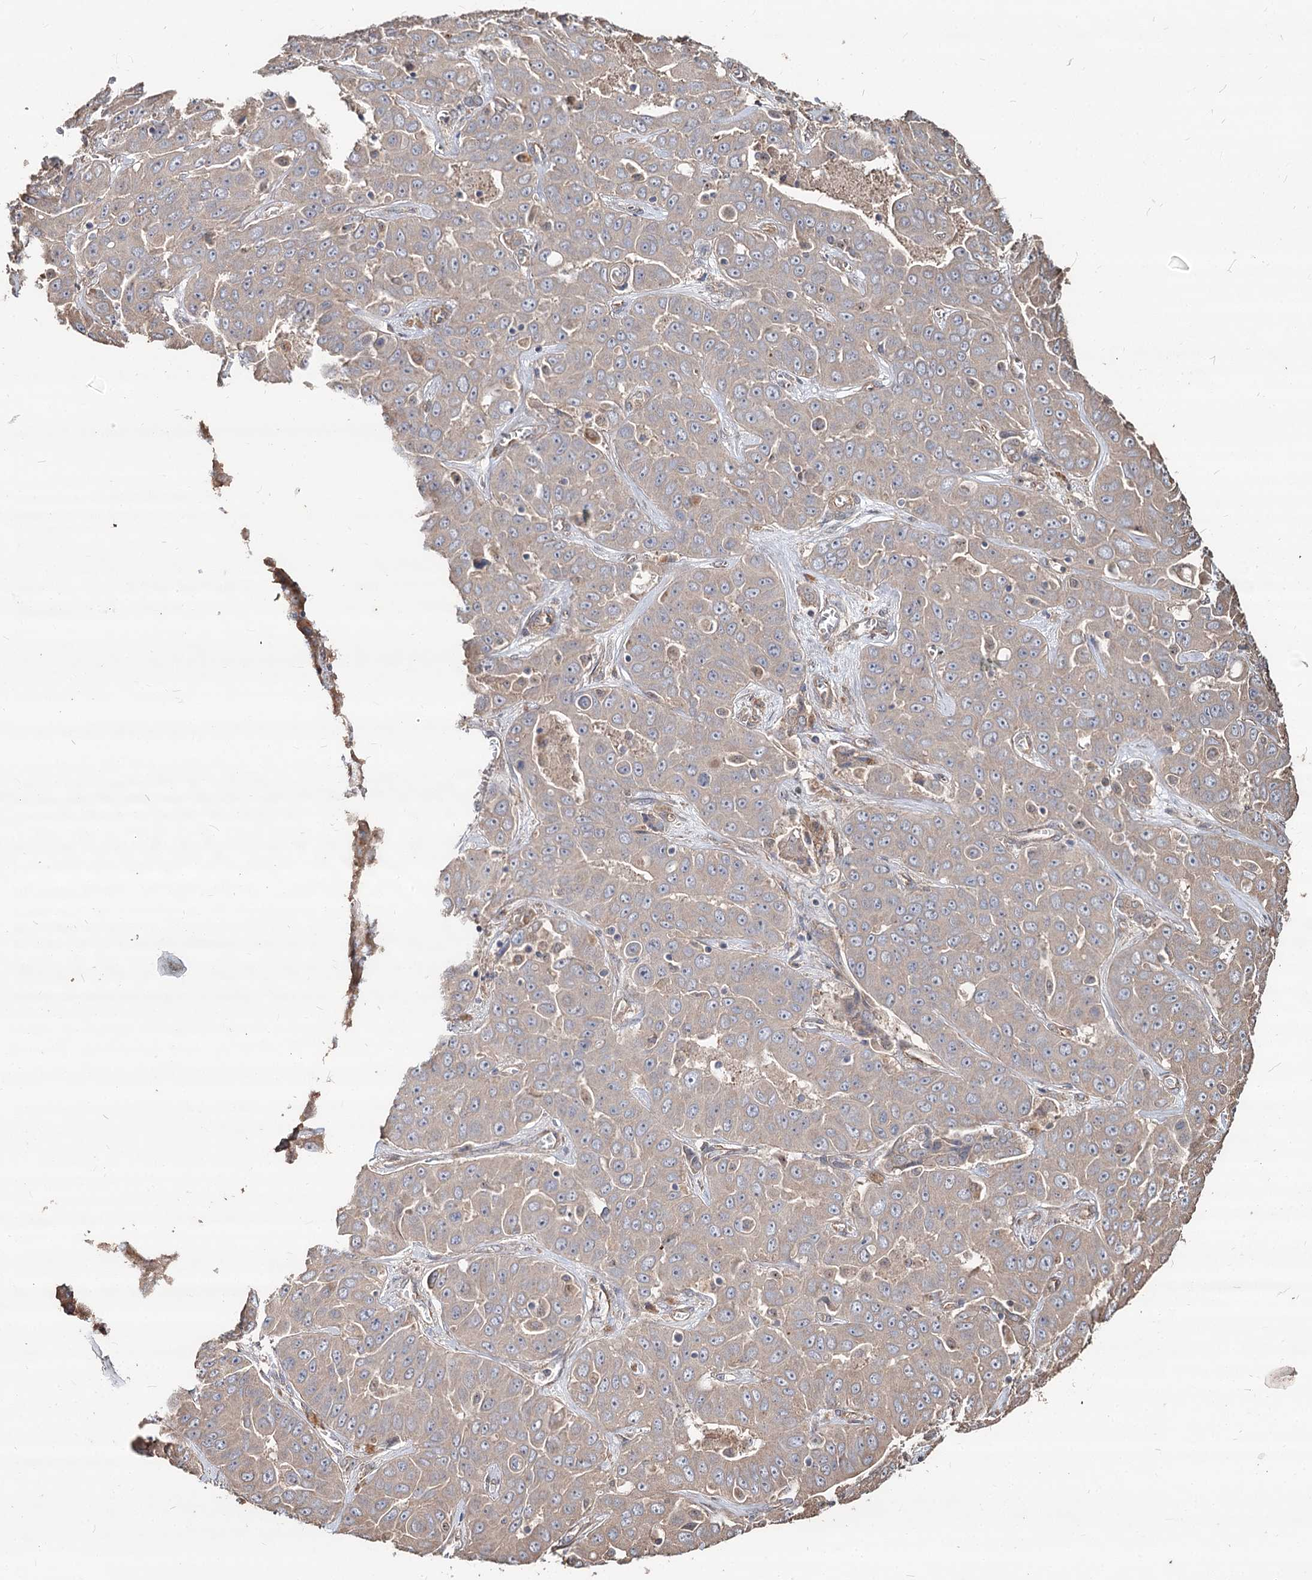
{"staining": {"intensity": "negative", "quantity": "none", "location": "none"}, "tissue": "liver cancer", "cell_type": "Tumor cells", "image_type": "cancer", "snomed": [{"axis": "morphology", "description": "Cholangiocarcinoma"}, {"axis": "topography", "description": "Liver"}], "caption": "There is no significant expression in tumor cells of cholangiocarcinoma (liver).", "gene": "SPART", "patient": {"sex": "female", "age": 52}}